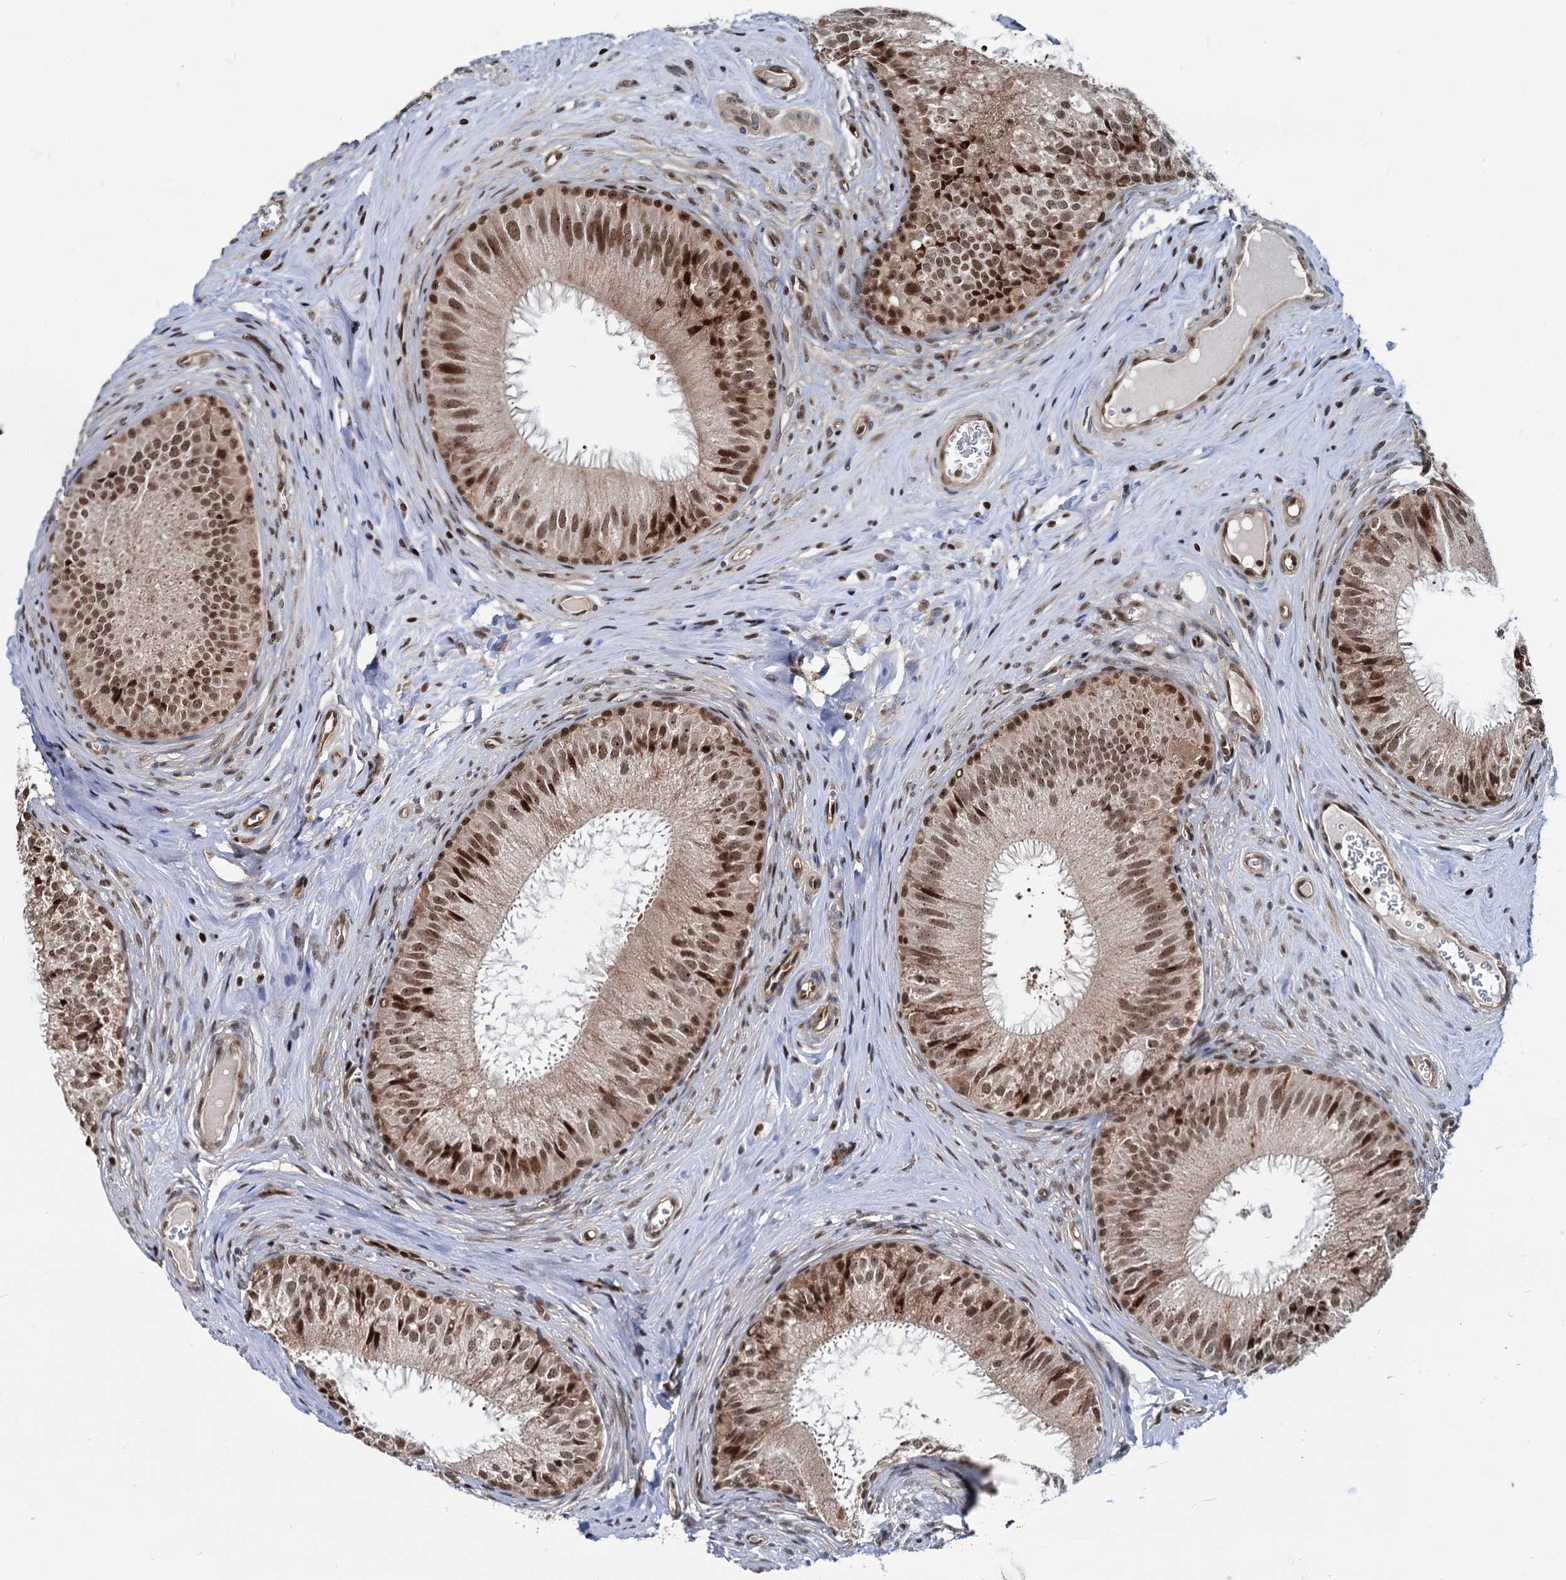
{"staining": {"intensity": "strong", "quantity": ">75%", "location": "nuclear"}, "tissue": "epididymis", "cell_type": "Glandular cells", "image_type": "normal", "snomed": [{"axis": "morphology", "description": "Normal tissue, NOS"}, {"axis": "topography", "description": "Epididymis"}], "caption": "Glandular cells reveal strong nuclear staining in about >75% of cells in benign epididymis.", "gene": "UBLCP1", "patient": {"sex": "male", "age": 46}}